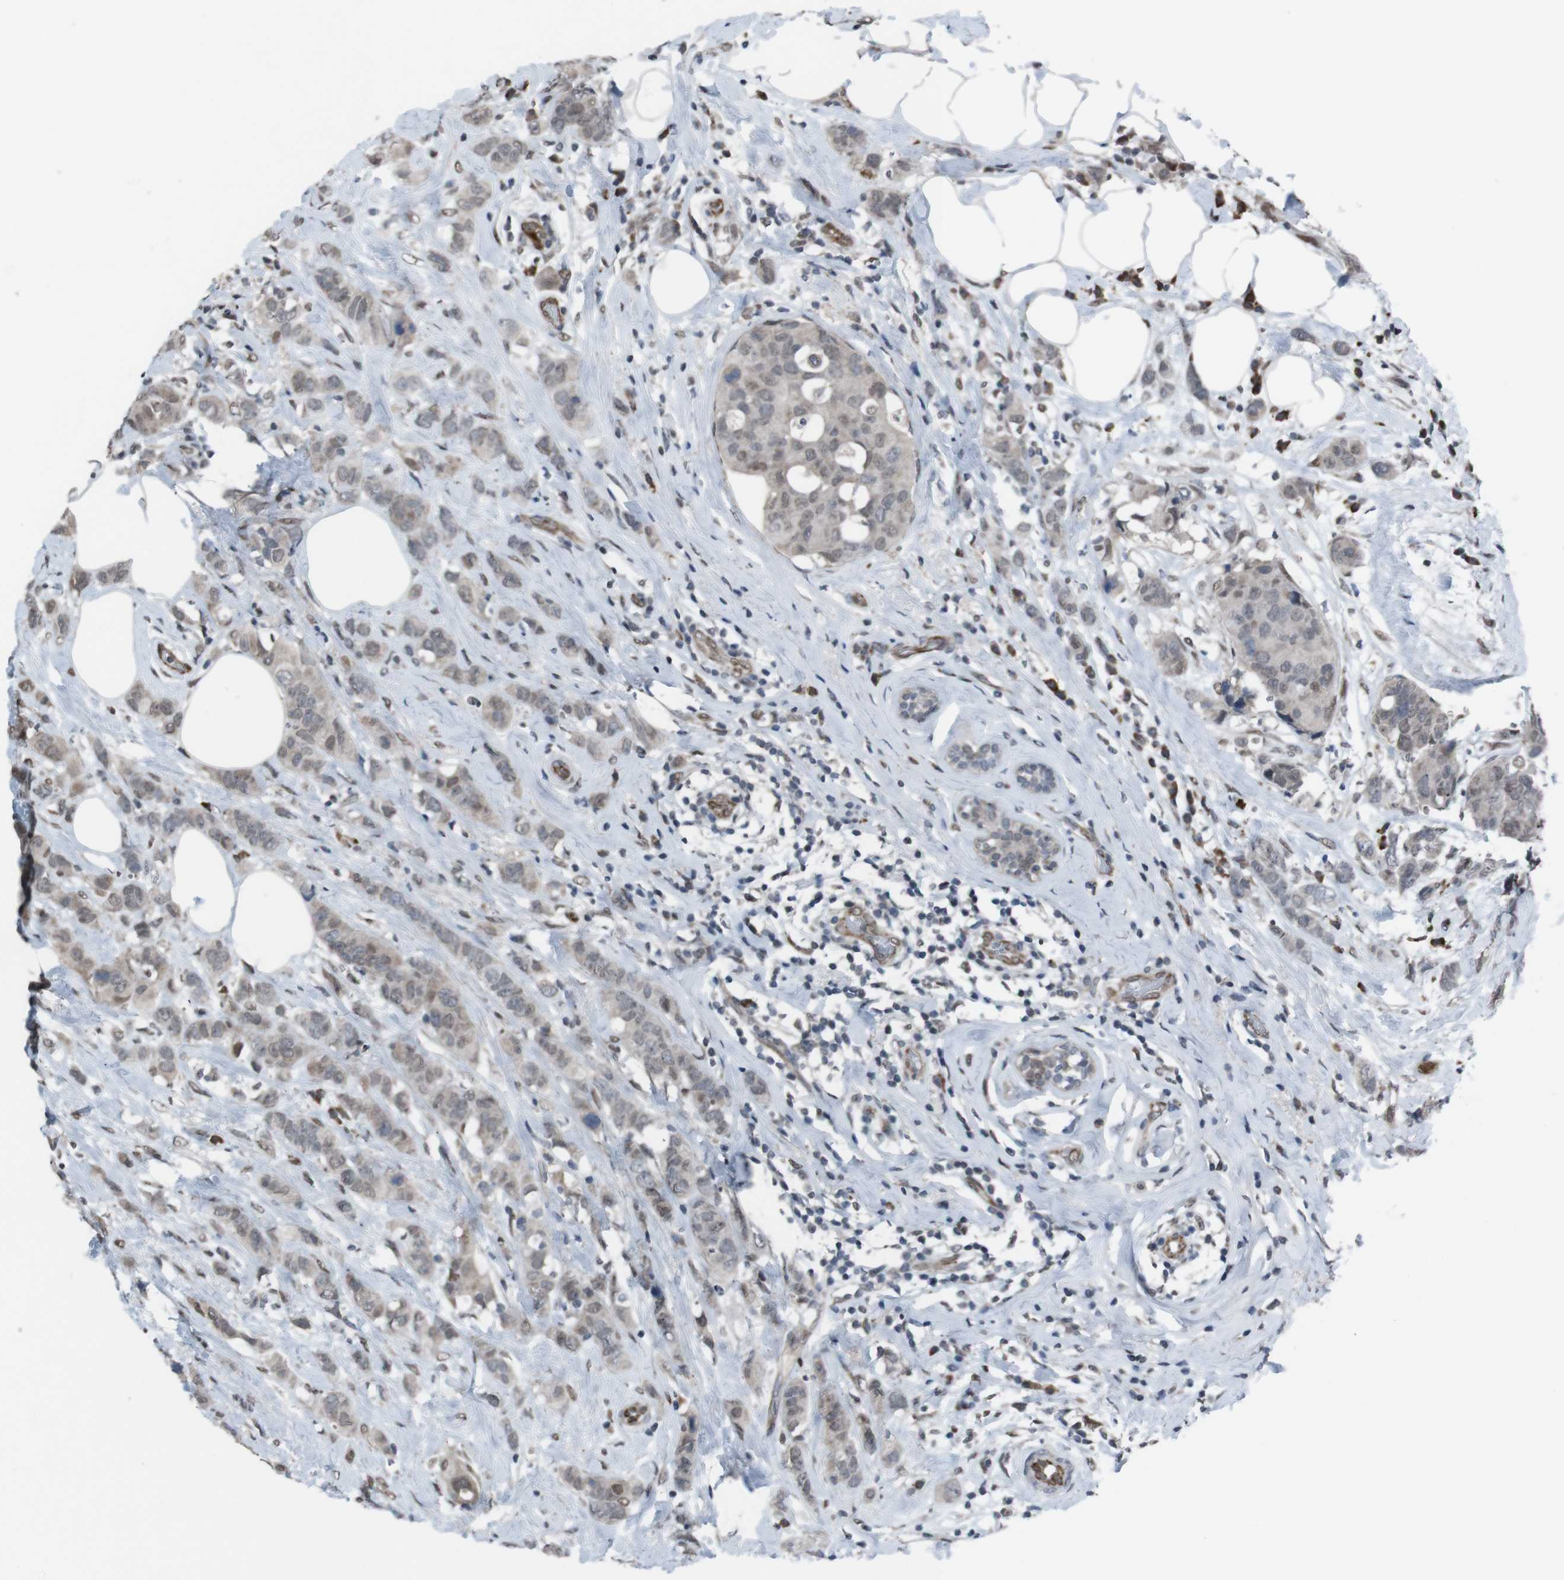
{"staining": {"intensity": "weak", "quantity": ">75%", "location": "cytoplasmic/membranous,nuclear"}, "tissue": "breast cancer", "cell_type": "Tumor cells", "image_type": "cancer", "snomed": [{"axis": "morphology", "description": "Normal tissue, NOS"}, {"axis": "morphology", "description": "Duct carcinoma"}, {"axis": "topography", "description": "Breast"}], "caption": "Breast cancer (intraductal carcinoma) stained for a protein (brown) demonstrates weak cytoplasmic/membranous and nuclear positive positivity in approximately >75% of tumor cells.", "gene": "SS18L1", "patient": {"sex": "female", "age": 50}}